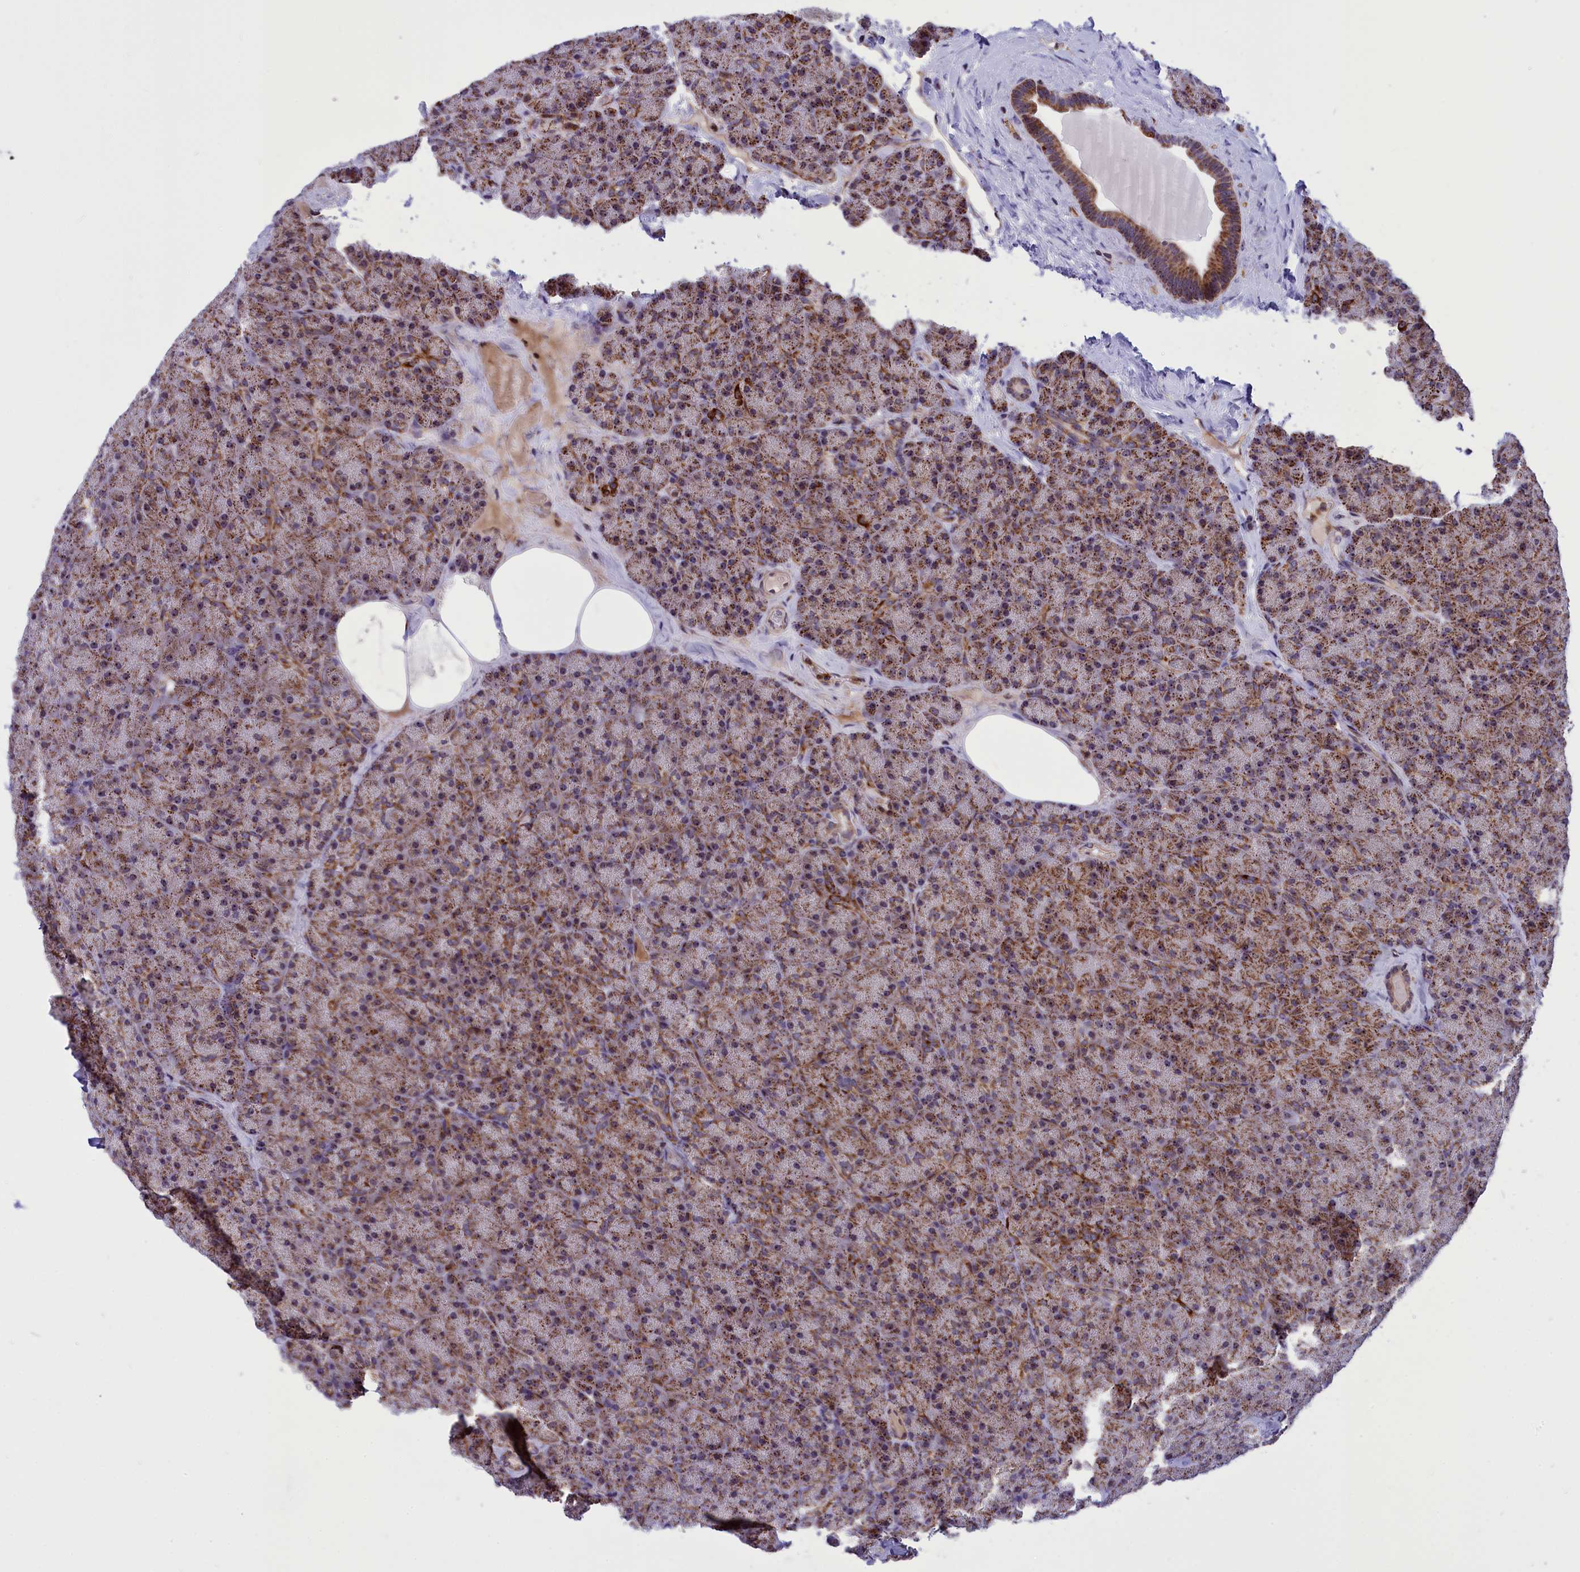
{"staining": {"intensity": "moderate", "quantity": ">75%", "location": "cytoplasmic/membranous"}, "tissue": "pancreas", "cell_type": "Exocrine glandular cells", "image_type": "normal", "snomed": [{"axis": "morphology", "description": "Normal tissue, NOS"}, {"axis": "topography", "description": "Pancreas"}], "caption": "Immunohistochemistry (IHC) histopathology image of benign pancreas: human pancreas stained using immunohistochemistry demonstrates medium levels of moderate protein expression localized specifically in the cytoplasmic/membranous of exocrine glandular cells, appearing as a cytoplasmic/membranous brown color.", "gene": "MPND", "patient": {"sex": "male", "age": 36}}